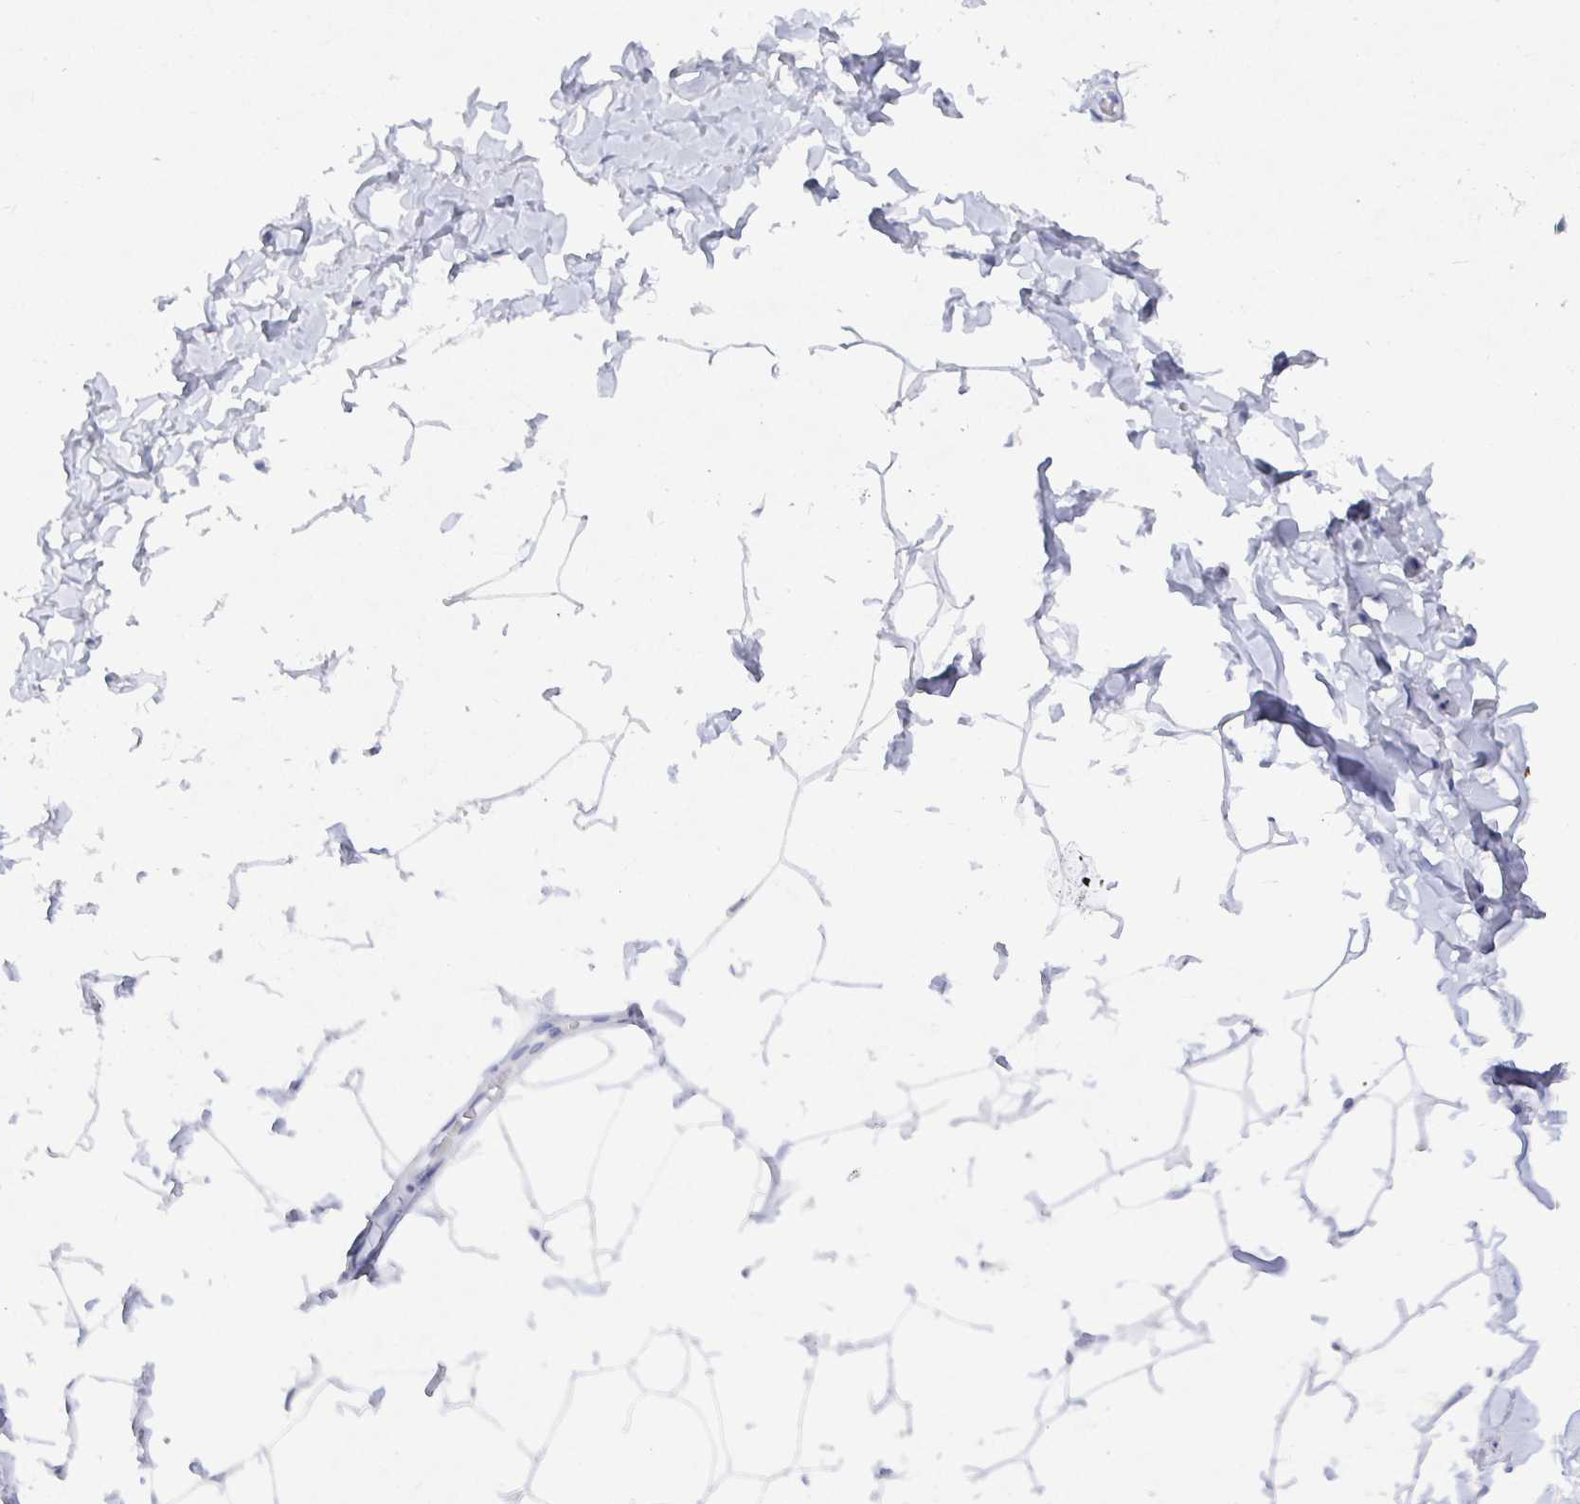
{"staining": {"intensity": "negative", "quantity": "none", "location": "none"}, "tissue": "adipose tissue", "cell_type": "Adipocytes", "image_type": "normal", "snomed": [{"axis": "morphology", "description": "Normal tissue, NOS"}, {"axis": "topography", "description": "Soft tissue"}, {"axis": "topography", "description": "Adipose tissue"}, {"axis": "topography", "description": "Vascular tissue"}, {"axis": "topography", "description": "Peripheral nerve tissue"}], "caption": "There is no significant expression in adipocytes of adipose tissue. (DAB immunohistochemistry (IHC), high magnification).", "gene": "CAMKV", "patient": {"sex": "male", "age": 29}}